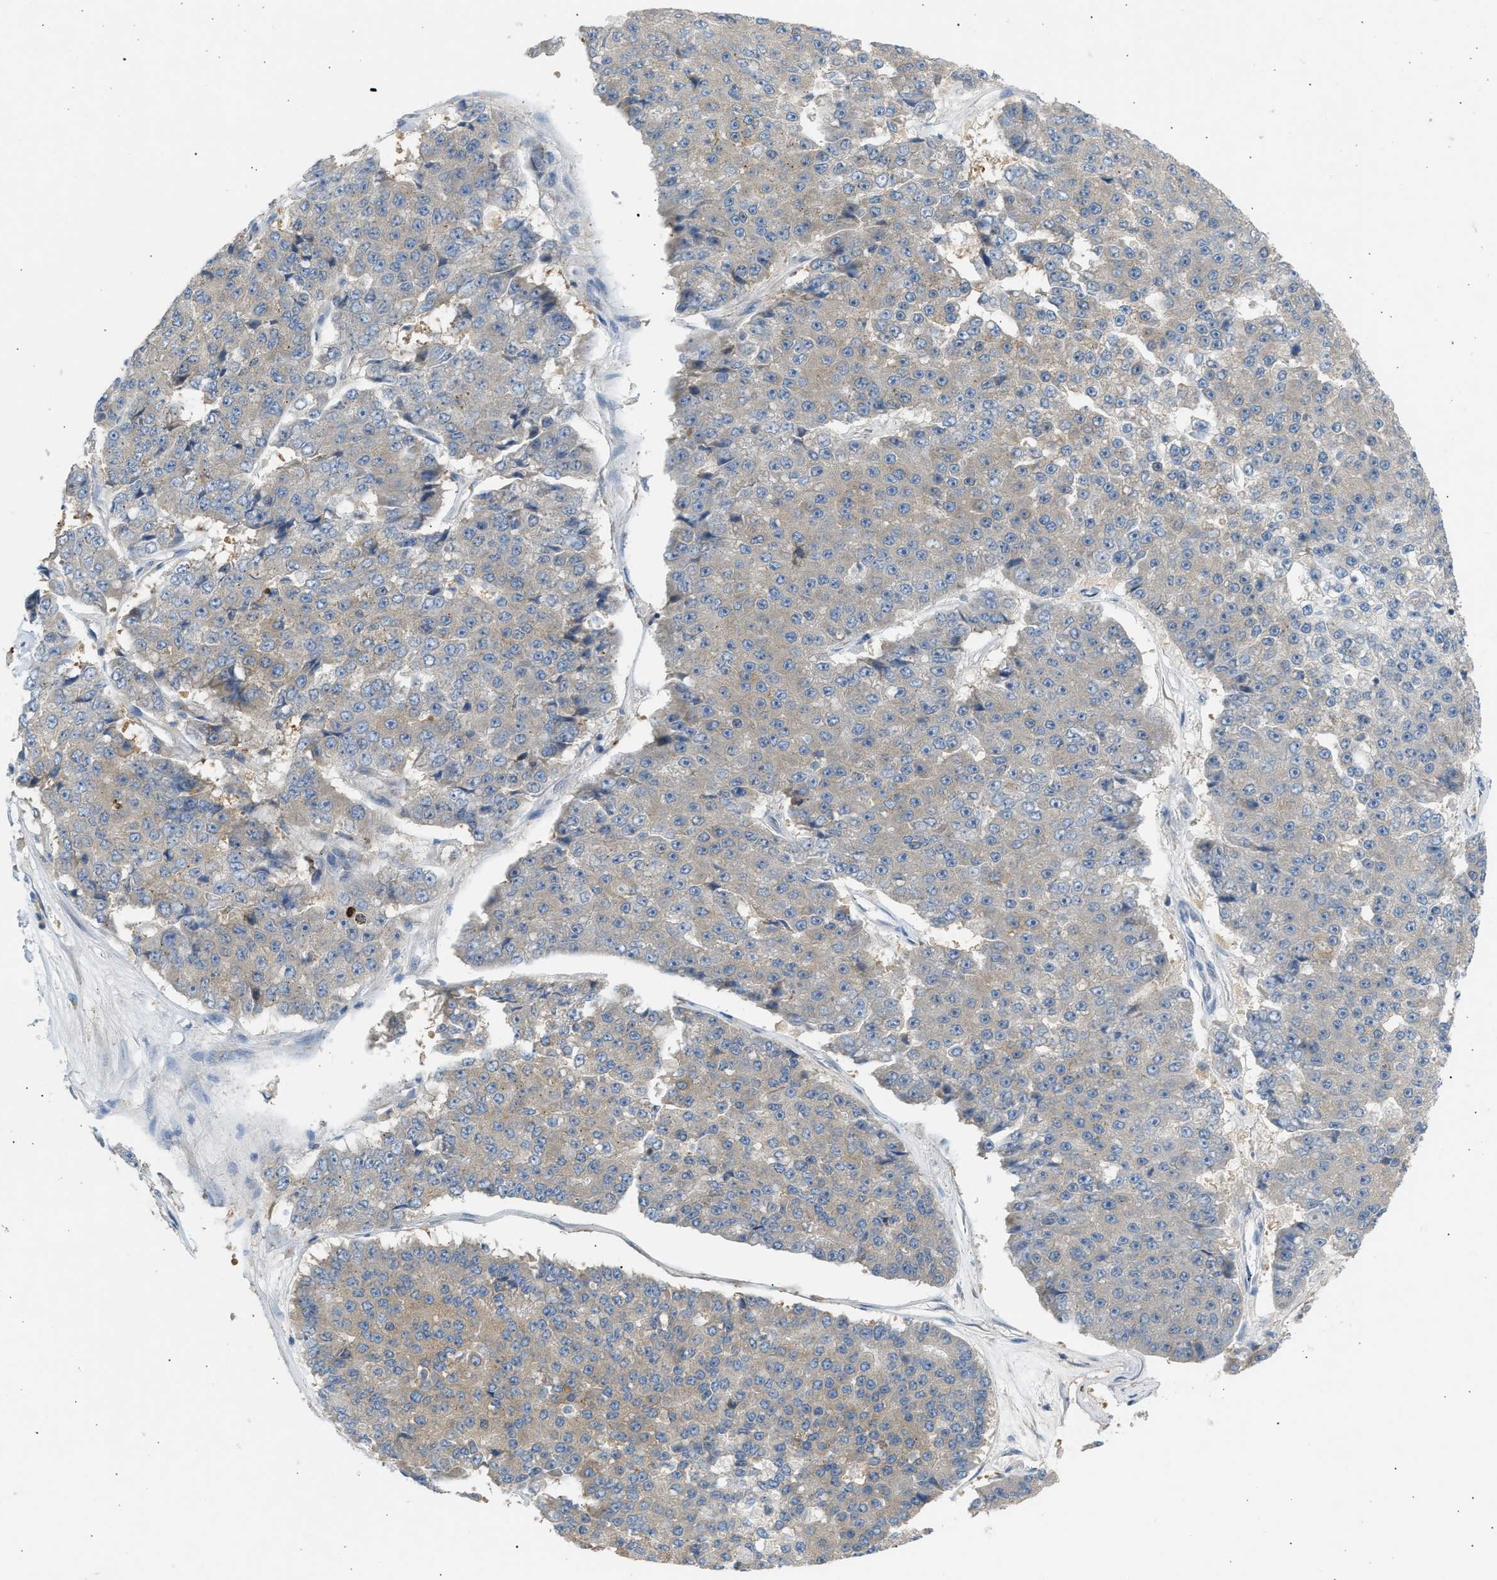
{"staining": {"intensity": "weak", "quantity": "<25%", "location": "cytoplasmic/membranous"}, "tissue": "pancreatic cancer", "cell_type": "Tumor cells", "image_type": "cancer", "snomed": [{"axis": "morphology", "description": "Adenocarcinoma, NOS"}, {"axis": "topography", "description": "Pancreas"}], "caption": "DAB (3,3'-diaminobenzidine) immunohistochemical staining of human pancreatic cancer exhibits no significant staining in tumor cells.", "gene": "TRIM50", "patient": {"sex": "male", "age": 50}}